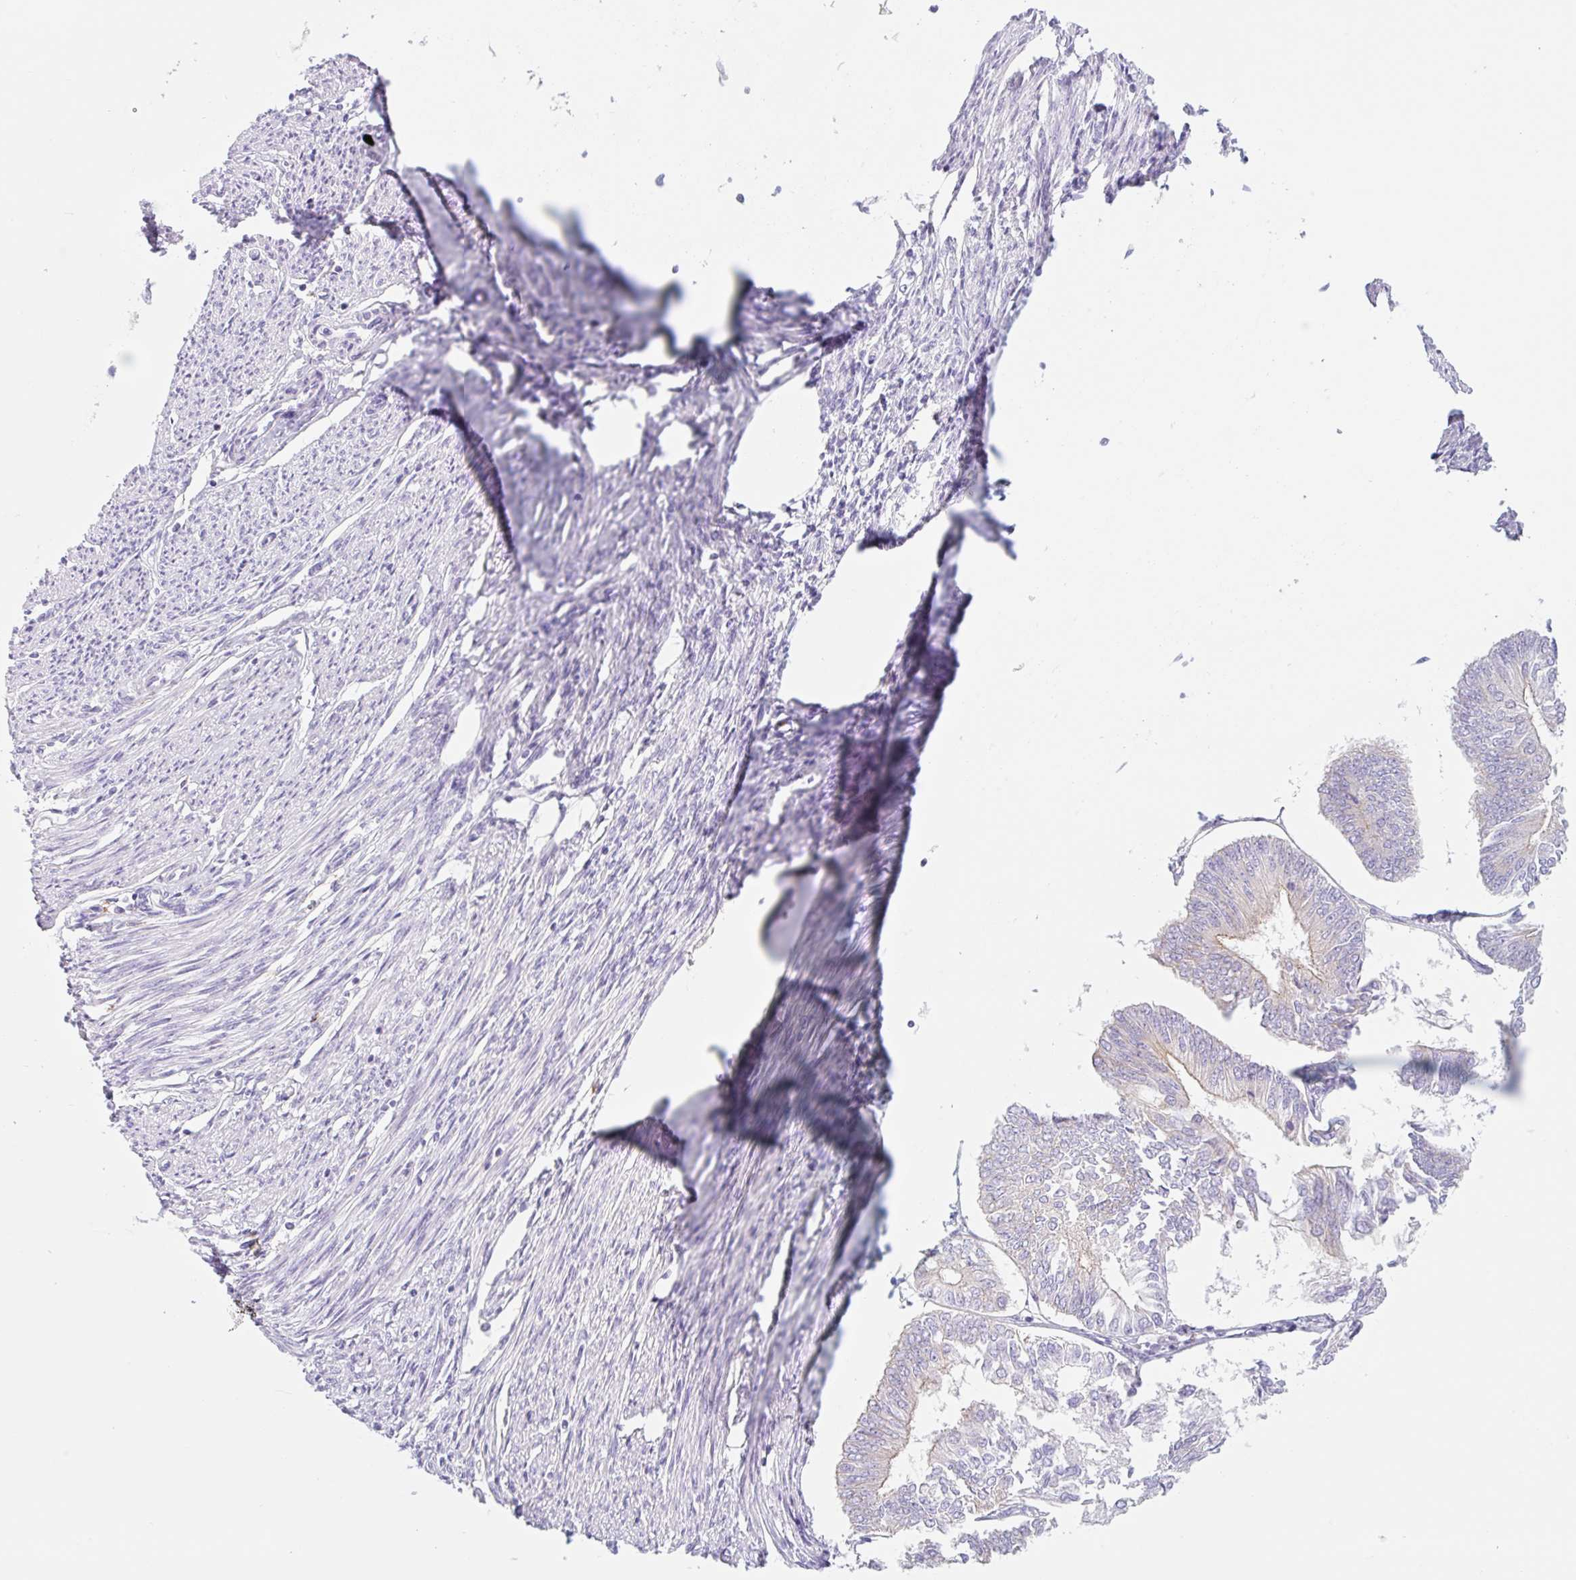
{"staining": {"intensity": "negative", "quantity": "none", "location": "none"}, "tissue": "endometrial cancer", "cell_type": "Tumor cells", "image_type": "cancer", "snomed": [{"axis": "morphology", "description": "Adenocarcinoma, NOS"}, {"axis": "topography", "description": "Endometrium"}], "caption": "Photomicrograph shows no protein positivity in tumor cells of endometrial adenocarcinoma tissue.", "gene": "LYVE1", "patient": {"sex": "female", "age": 58}}